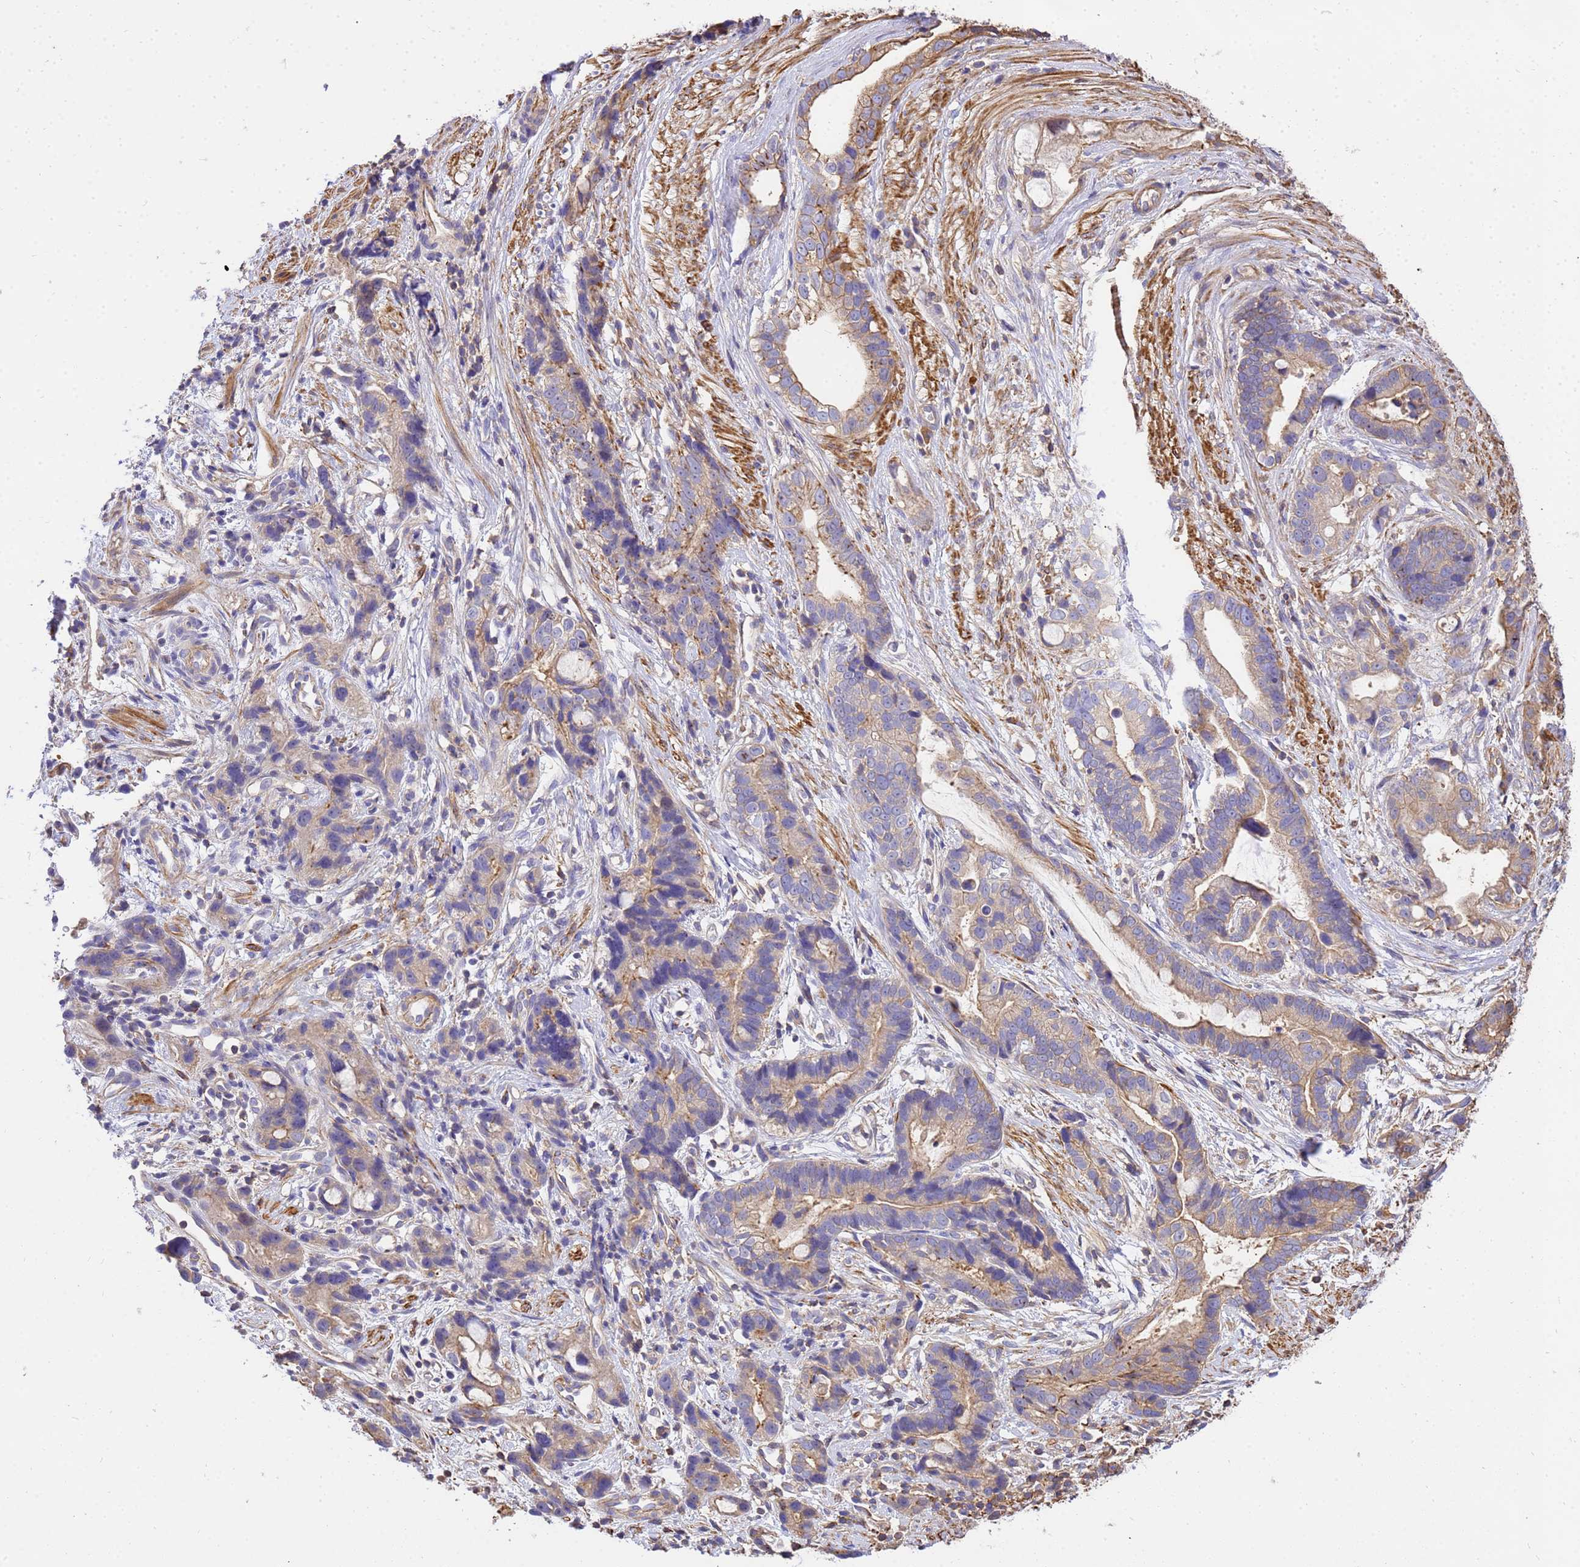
{"staining": {"intensity": "weak", "quantity": "25%-75%", "location": "cytoplasmic/membranous"}, "tissue": "stomach cancer", "cell_type": "Tumor cells", "image_type": "cancer", "snomed": [{"axis": "morphology", "description": "Adenocarcinoma, NOS"}, {"axis": "topography", "description": "Stomach"}], "caption": "Adenocarcinoma (stomach) stained for a protein shows weak cytoplasmic/membranous positivity in tumor cells.", "gene": "WDR64", "patient": {"sex": "male", "age": 55}}